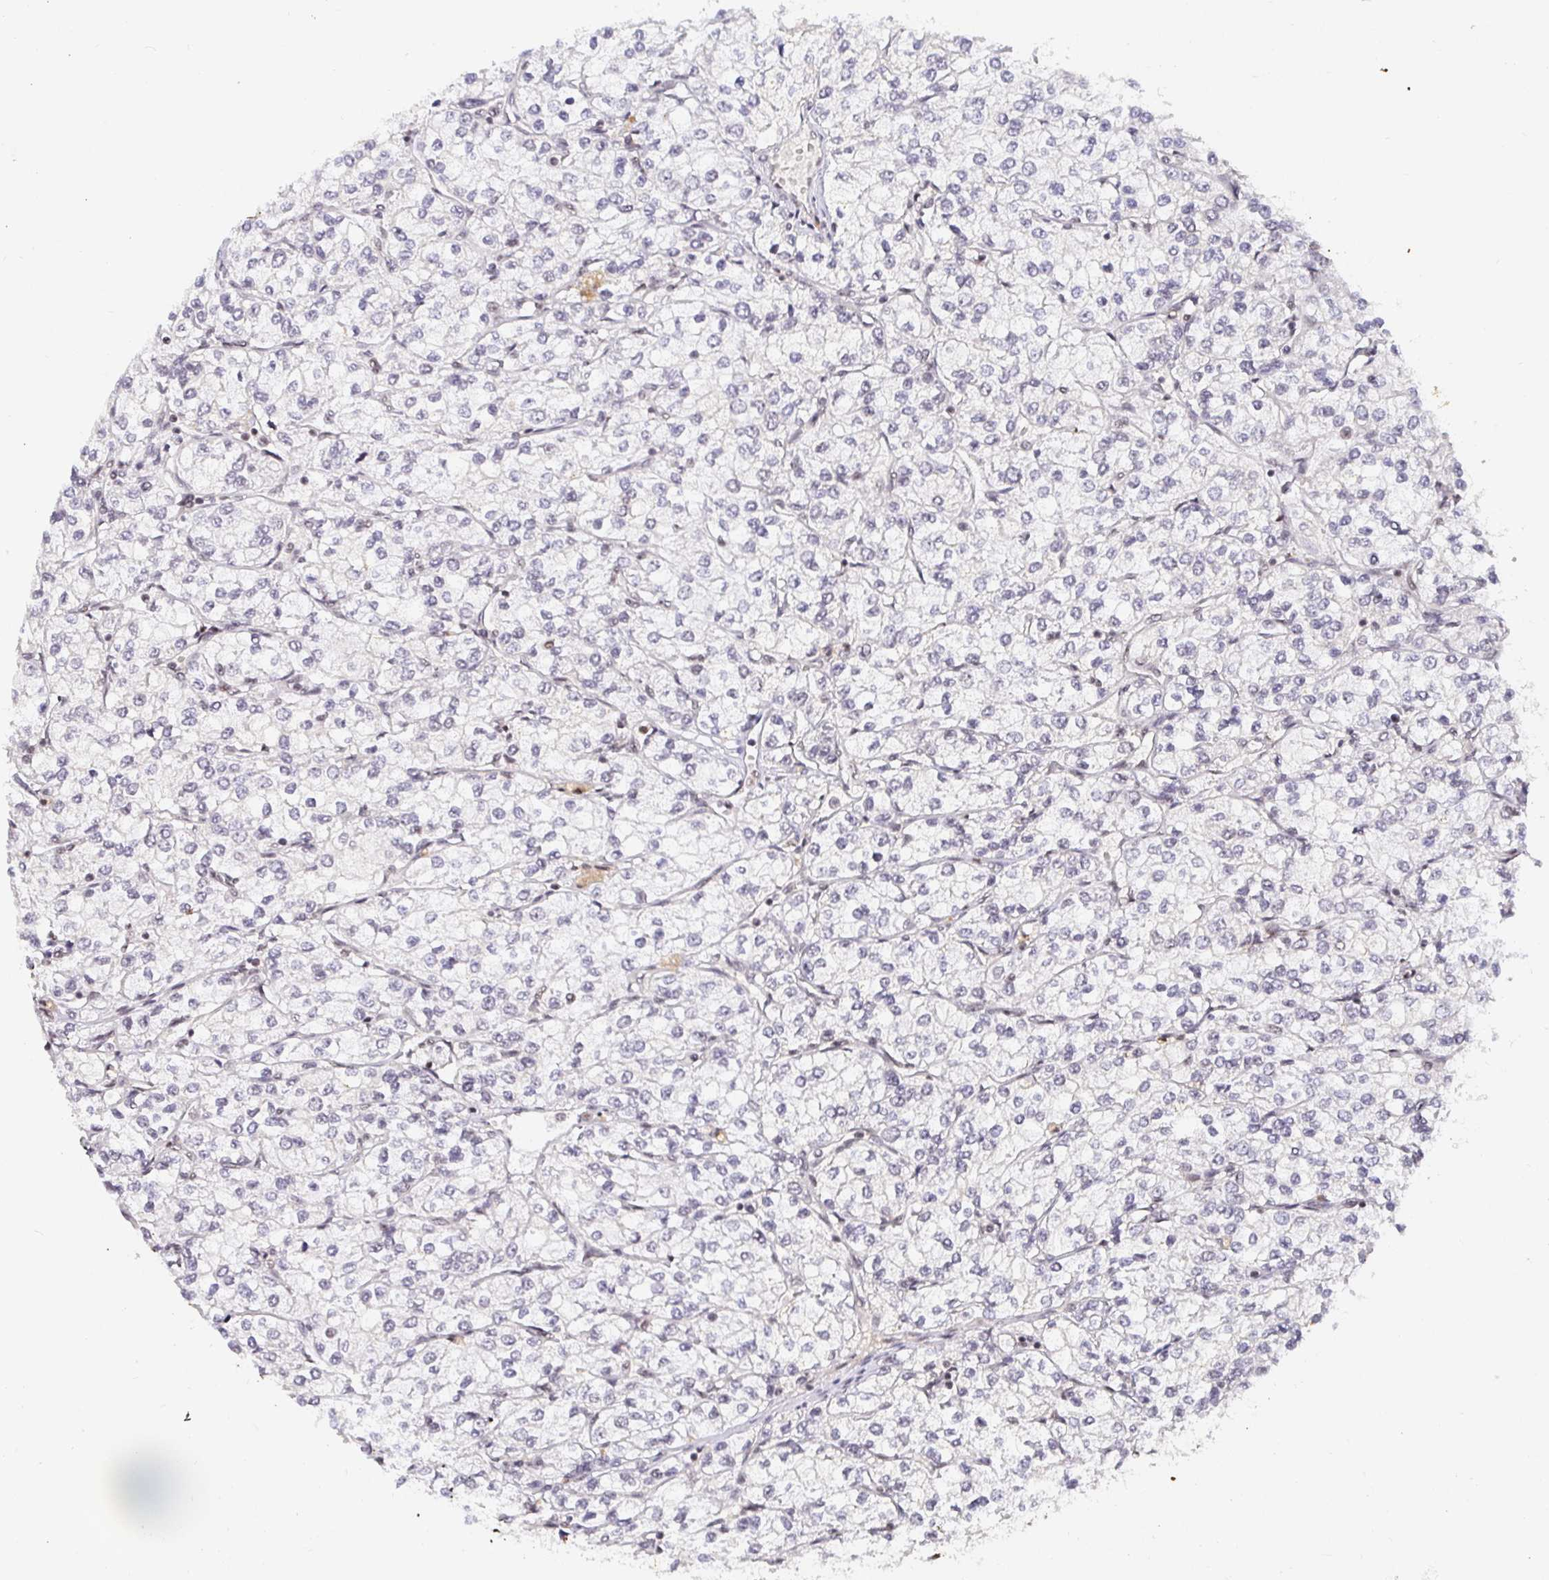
{"staining": {"intensity": "negative", "quantity": "none", "location": "none"}, "tissue": "renal cancer", "cell_type": "Tumor cells", "image_type": "cancer", "snomed": [{"axis": "morphology", "description": "Adenocarcinoma, NOS"}, {"axis": "topography", "description": "Kidney"}], "caption": "Immunohistochemistry of human renal adenocarcinoma reveals no expression in tumor cells.", "gene": "USF1", "patient": {"sex": "male", "age": 80}}